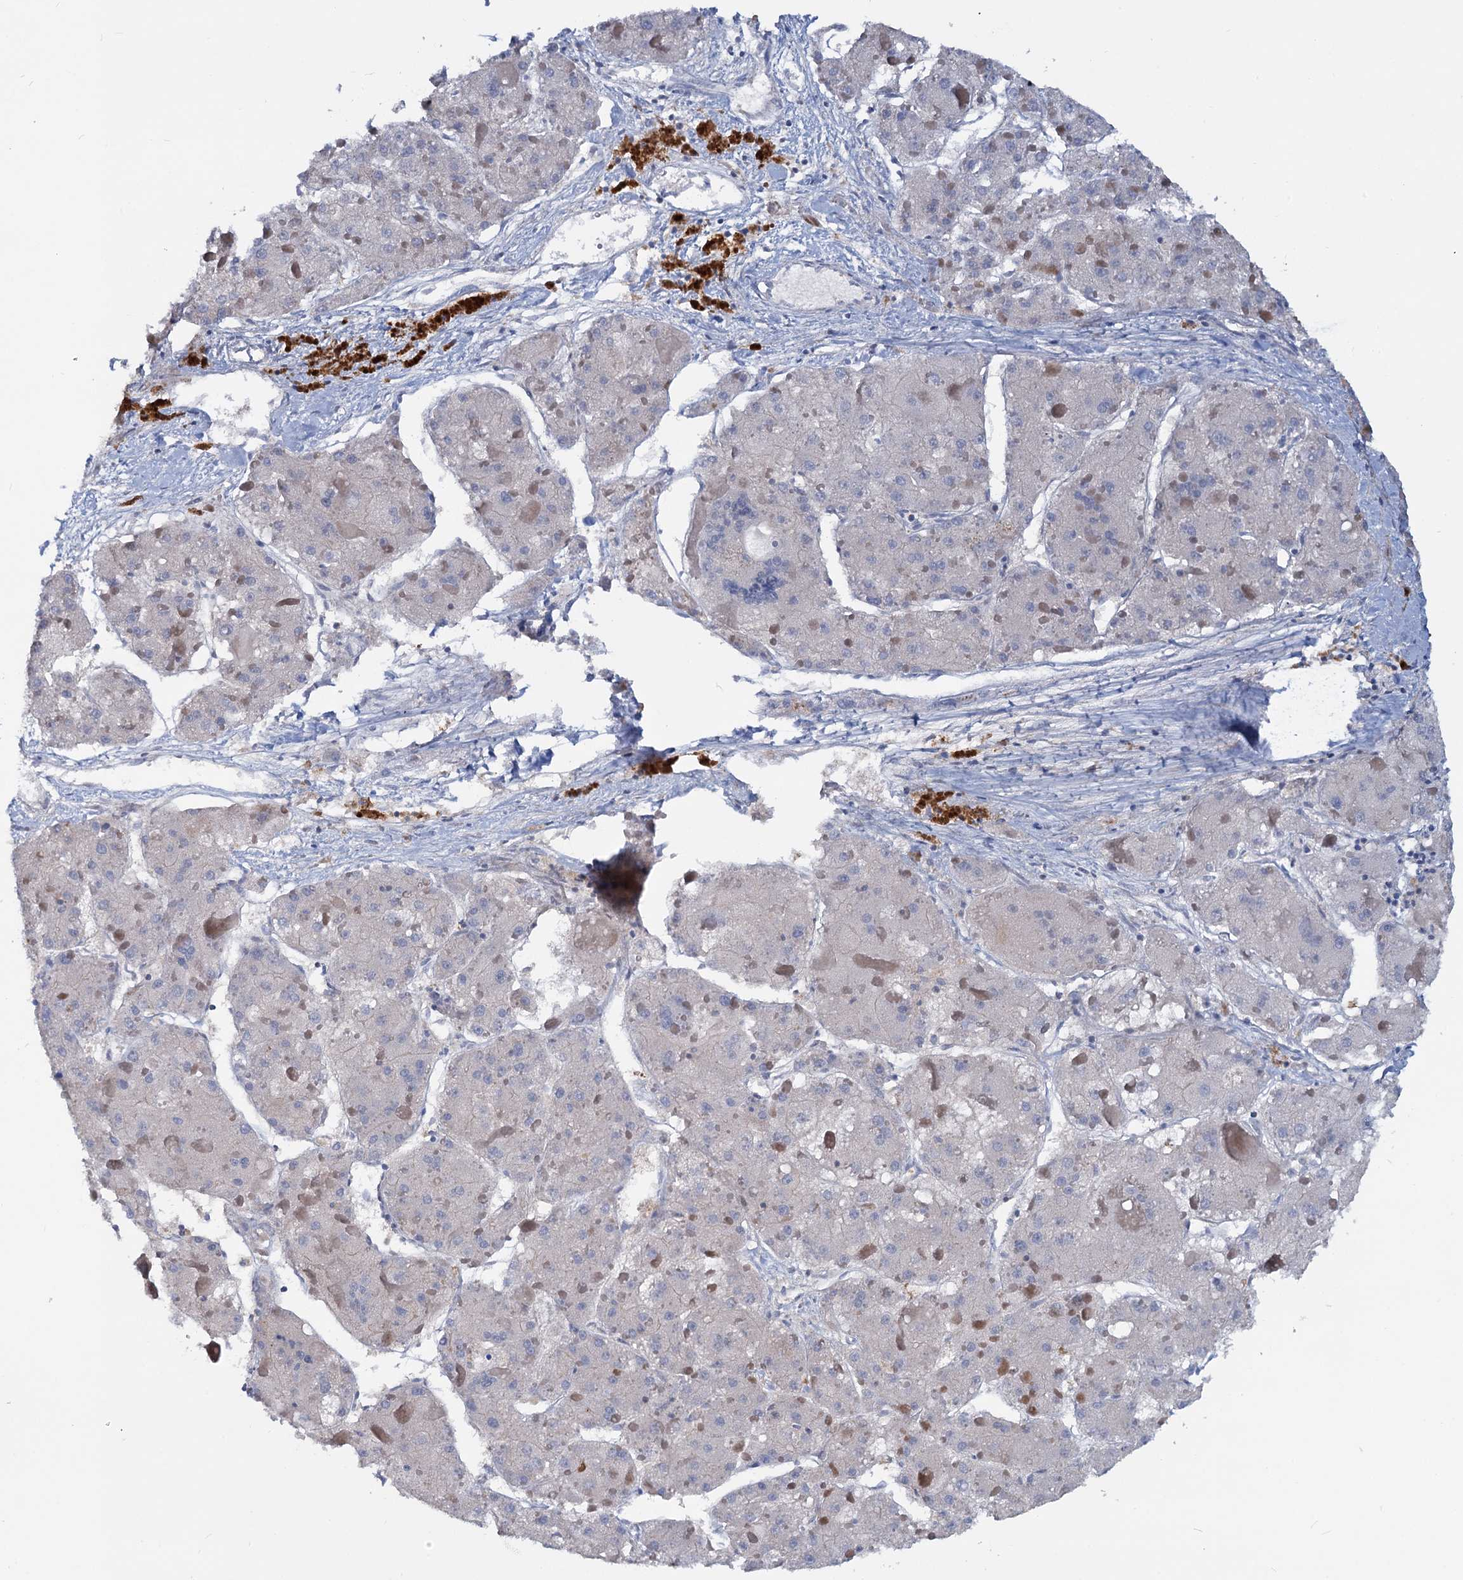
{"staining": {"intensity": "negative", "quantity": "none", "location": "none"}, "tissue": "liver cancer", "cell_type": "Tumor cells", "image_type": "cancer", "snomed": [{"axis": "morphology", "description": "Carcinoma, Hepatocellular, NOS"}, {"axis": "topography", "description": "Liver"}], "caption": "Liver cancer was stained to show a protein in brown. There is no significant expression in tumor cells. (Stains: DAB (3,3'-diaminobenzidine) IHC with hematoxylin counter stain, Microscopy: brightfield microscopy at high magnification).", "gene": "LRCH4", "patient": {"sex": "female", "age": 73}}